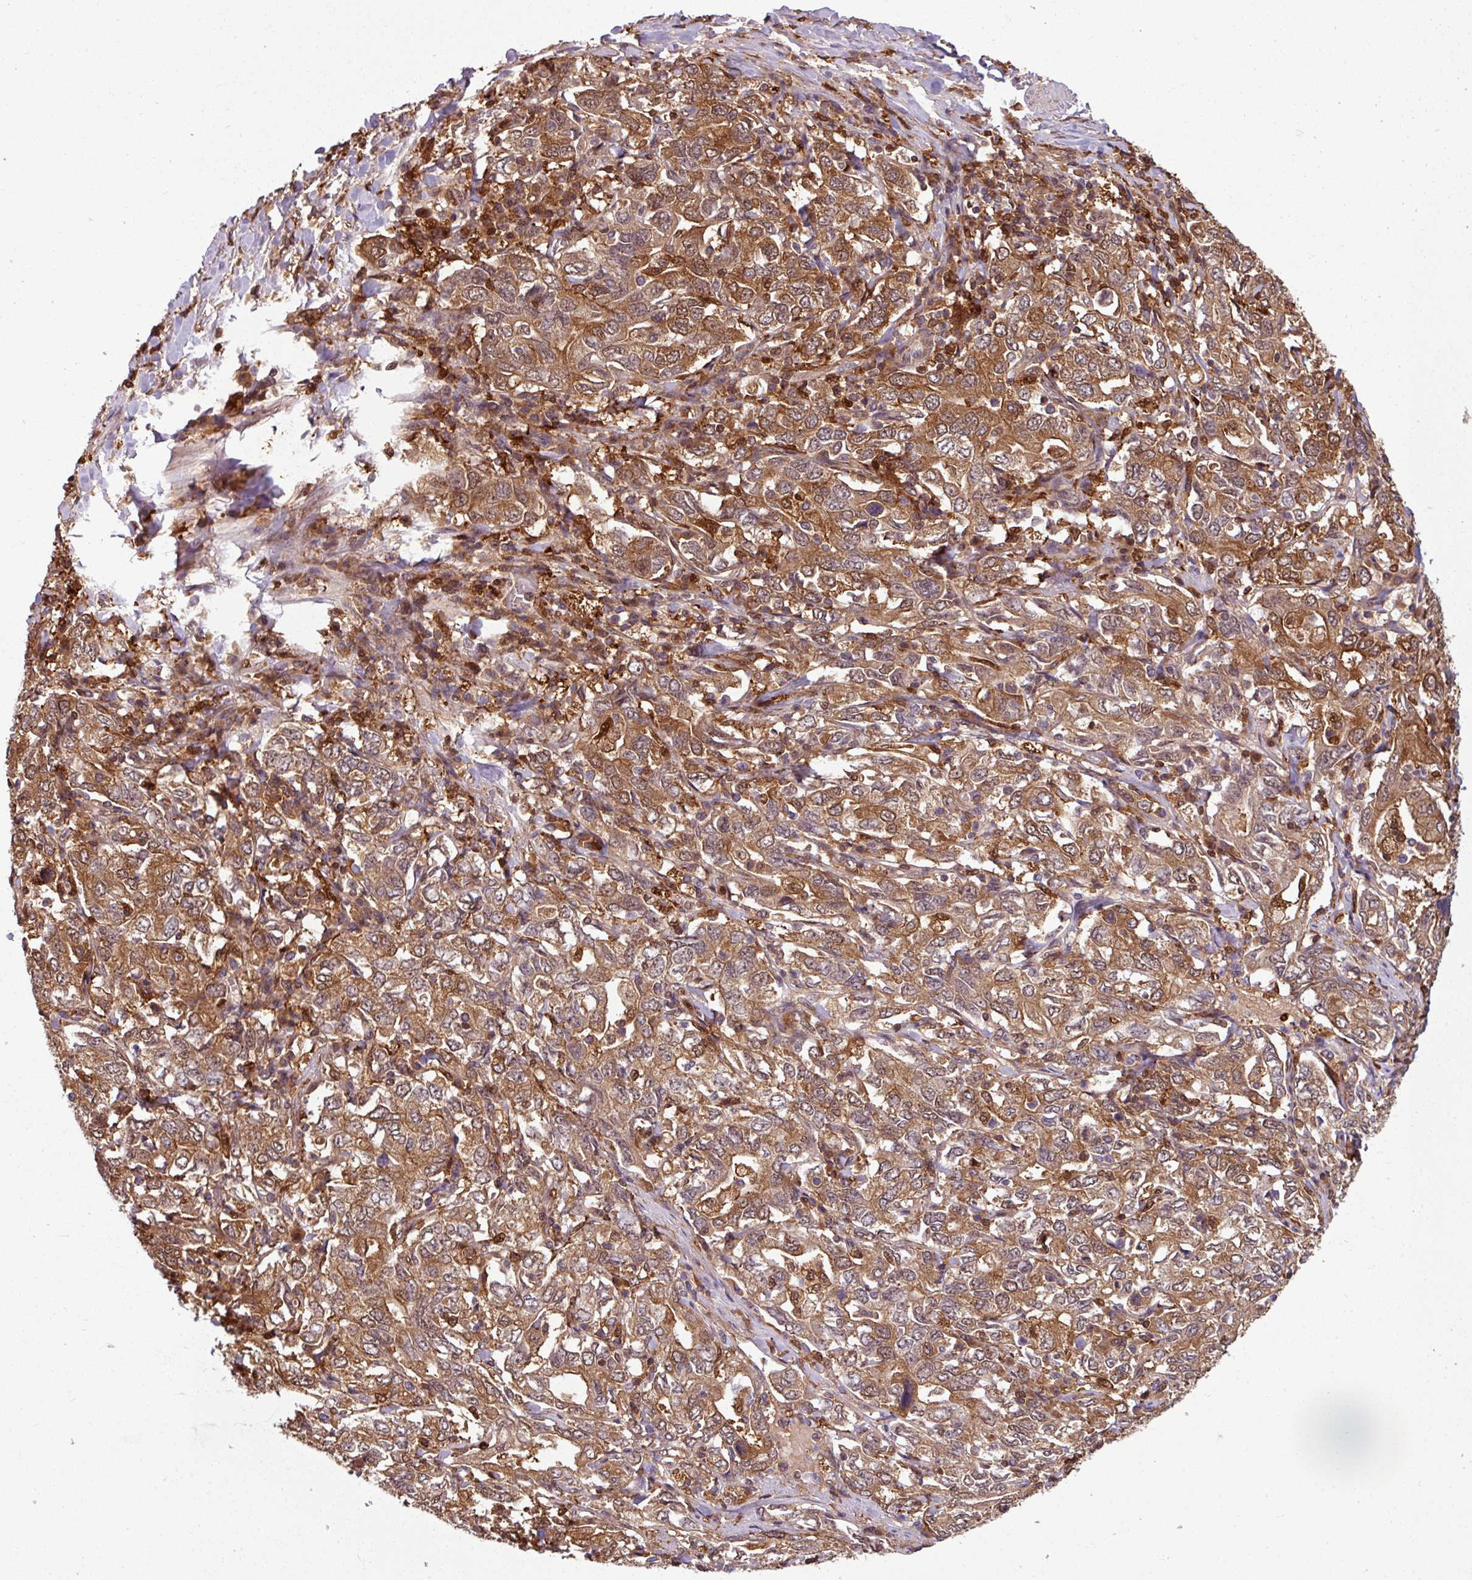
{"staining": {"intensity": "moderate", "quantity": ">75%", "location": "cytoplasmic/membranous,nuclear"}, "tissue": "stomach cancer", "cell_type": "Tumor cells", "image_type": "cancer", "snomed": [{"axis": "morphology", "description": "Adenocarcinoma, NOS"}, {"axis": "topography", "description": "Stomach, upper"}, {"axis": "topography", "description": "Stomach"}], "caption": "Immunohistochemical staining of human stomach adenocarcinoma shows medium levels of moderate cytoplasmic/membranous and nuclear expression in approximately >75% of tumor cells.", "gene": "KCTD11", "patient": {"sex": "male", "age": 62}}